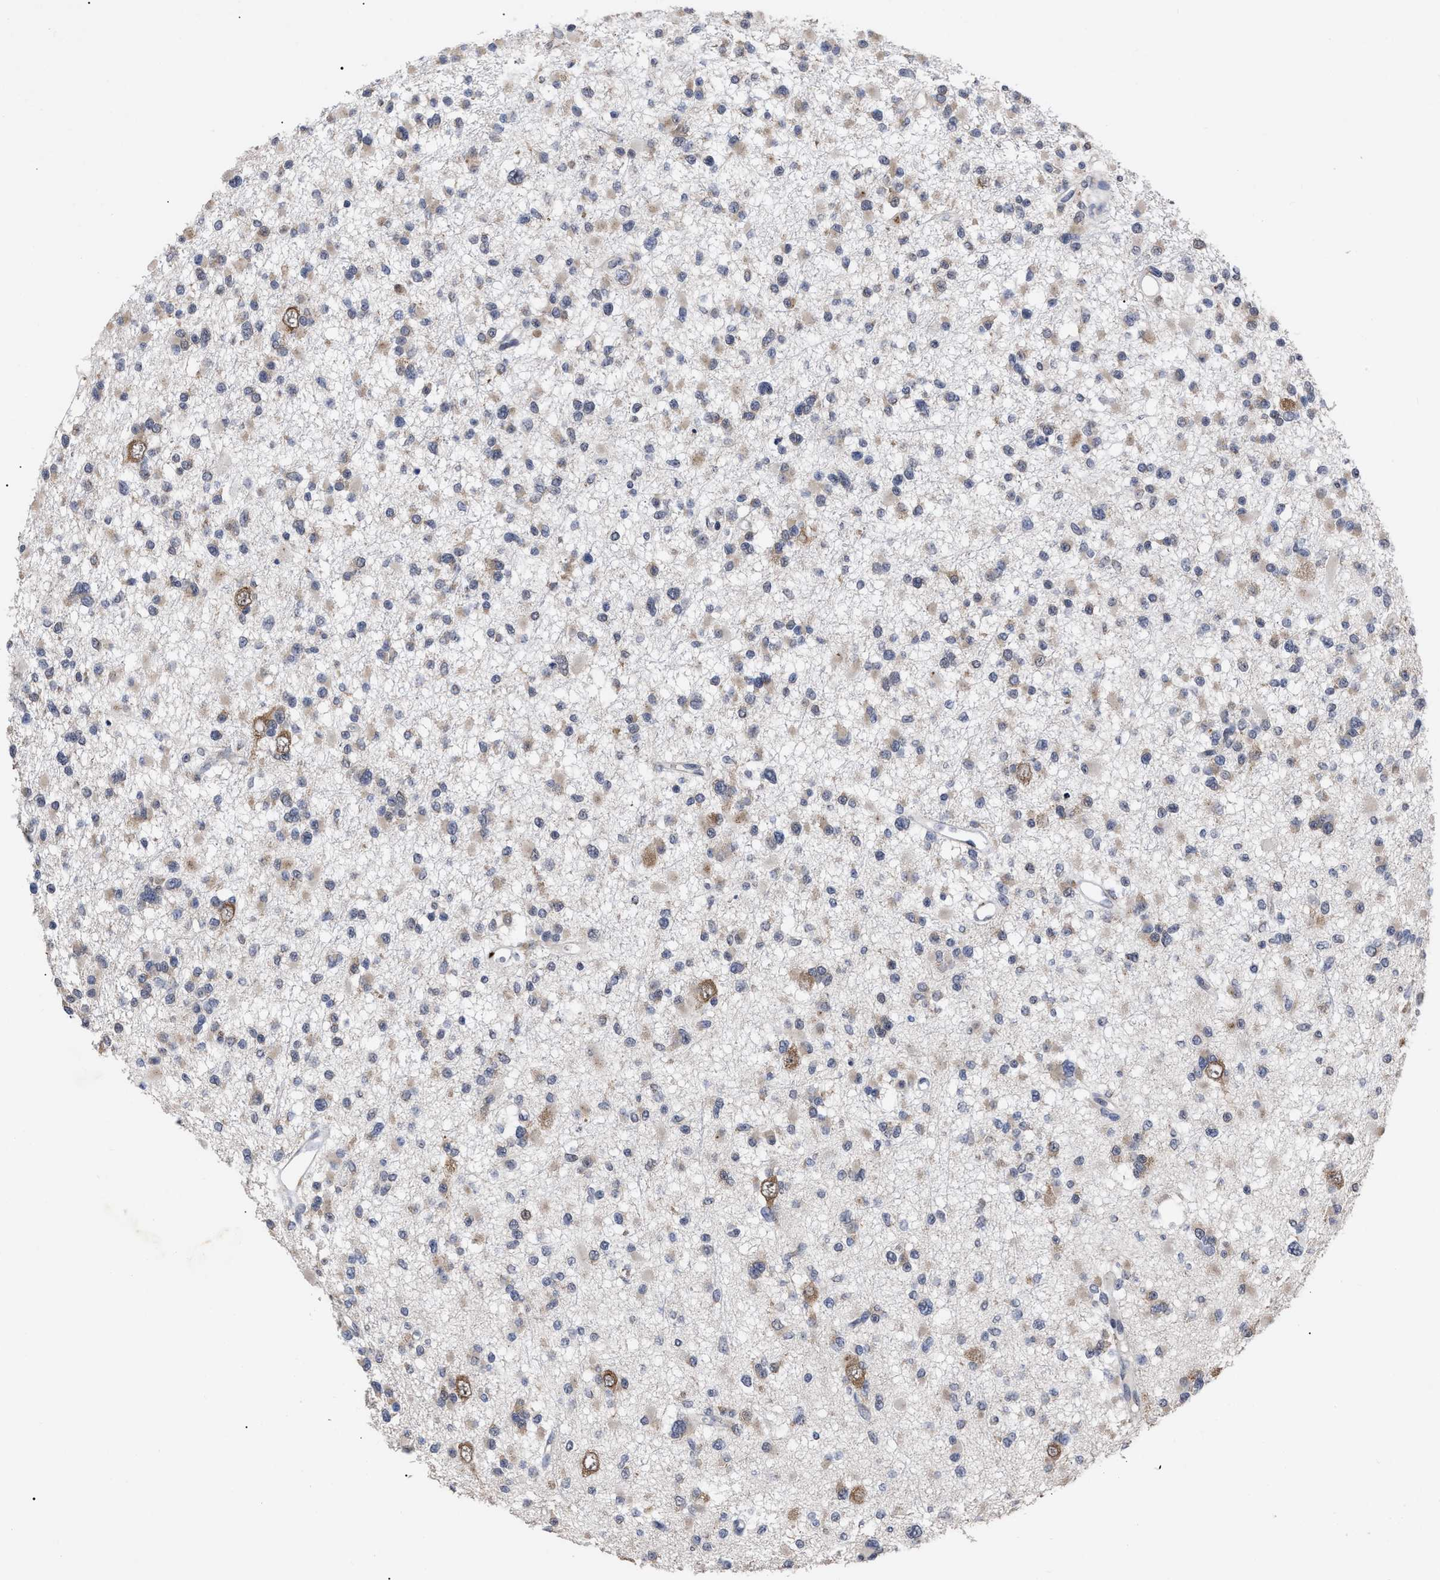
{"staining": {"intensity": "weak", "quantity": "25%-75%", "location": "cytoplasmic/membranous"}, "tissue": "glioma", "cell_type": "Tumor cells", "image_type": "cancer", "snomed": [{"axis": "morphology", "description": "Glioma, malignant, Low grade"}, {"axis": "topography", "description": "Brain"}], "caption": "There is low levels of weak cytoplasmic/membranous positivity in tumor cells of glioma, as demonstrated by immunohistochemical staining (brown color).", "gene": "UPF1", "patient": {"sex": "female", "age": 22}}